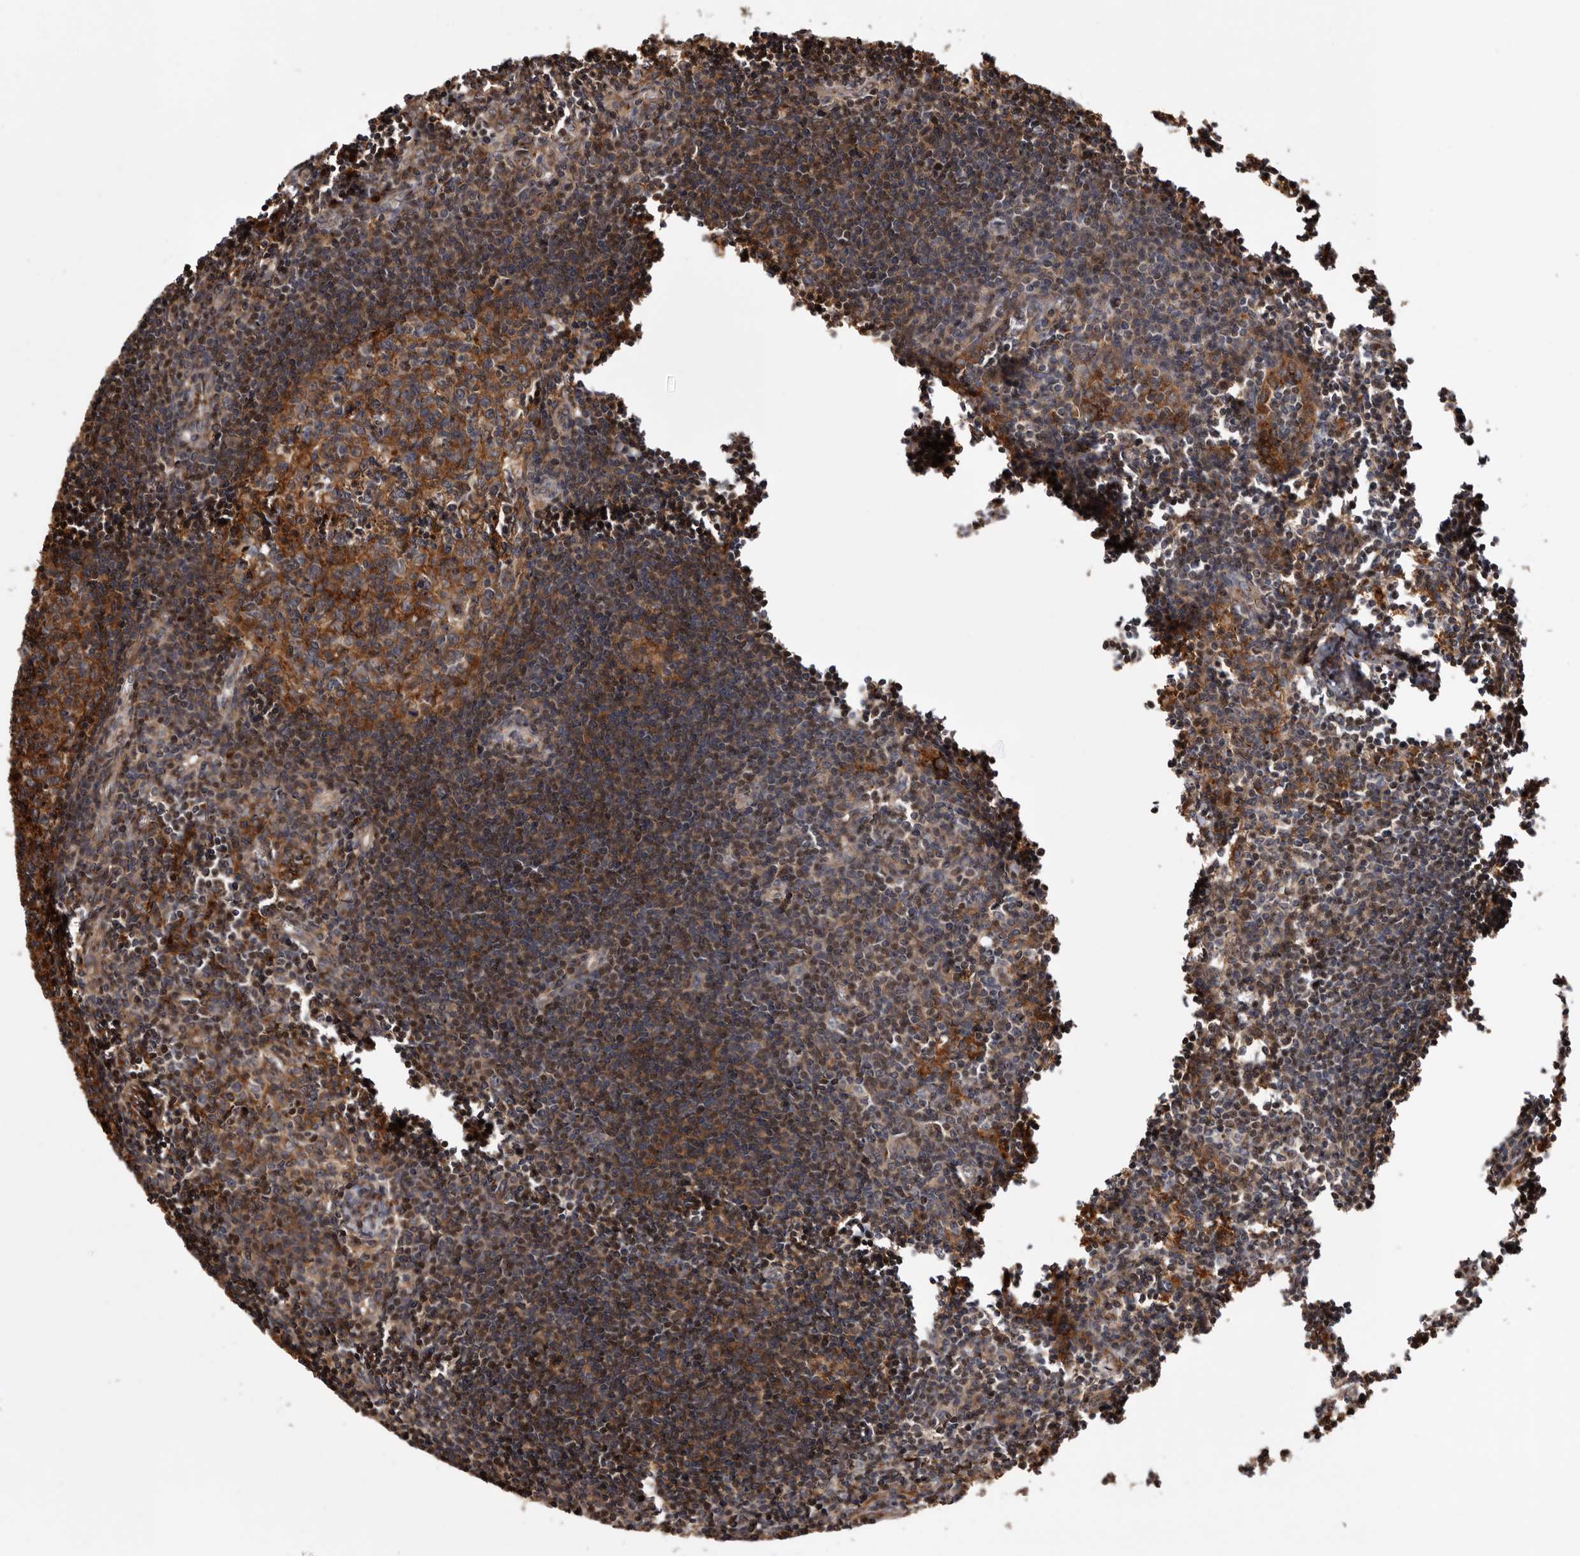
{"staining": {"intensity": "strong", "quantity": "25%-75%", "location": "cytoplasmic/membranous"}, "tissue": "lymph node", "cell_type": "Germinal center cells", "image_type": "normal", "snomed": [{"axis": "morphology", "description": "Normal tissue, NOS"}, {"axis": "morphology", "description": "Malignant melanoma, Metastatic site"}, {"axis": "topography", "description": "Lymph node"}], "caption": "Benign lymph node exhibits strong cytoplasmic/membranous staining in approximately 25%-75% of germinal center cells, visualized by immunohistochemistry.", "gene": "GPR27", "patient": {"sex": "male", "age": 41}}